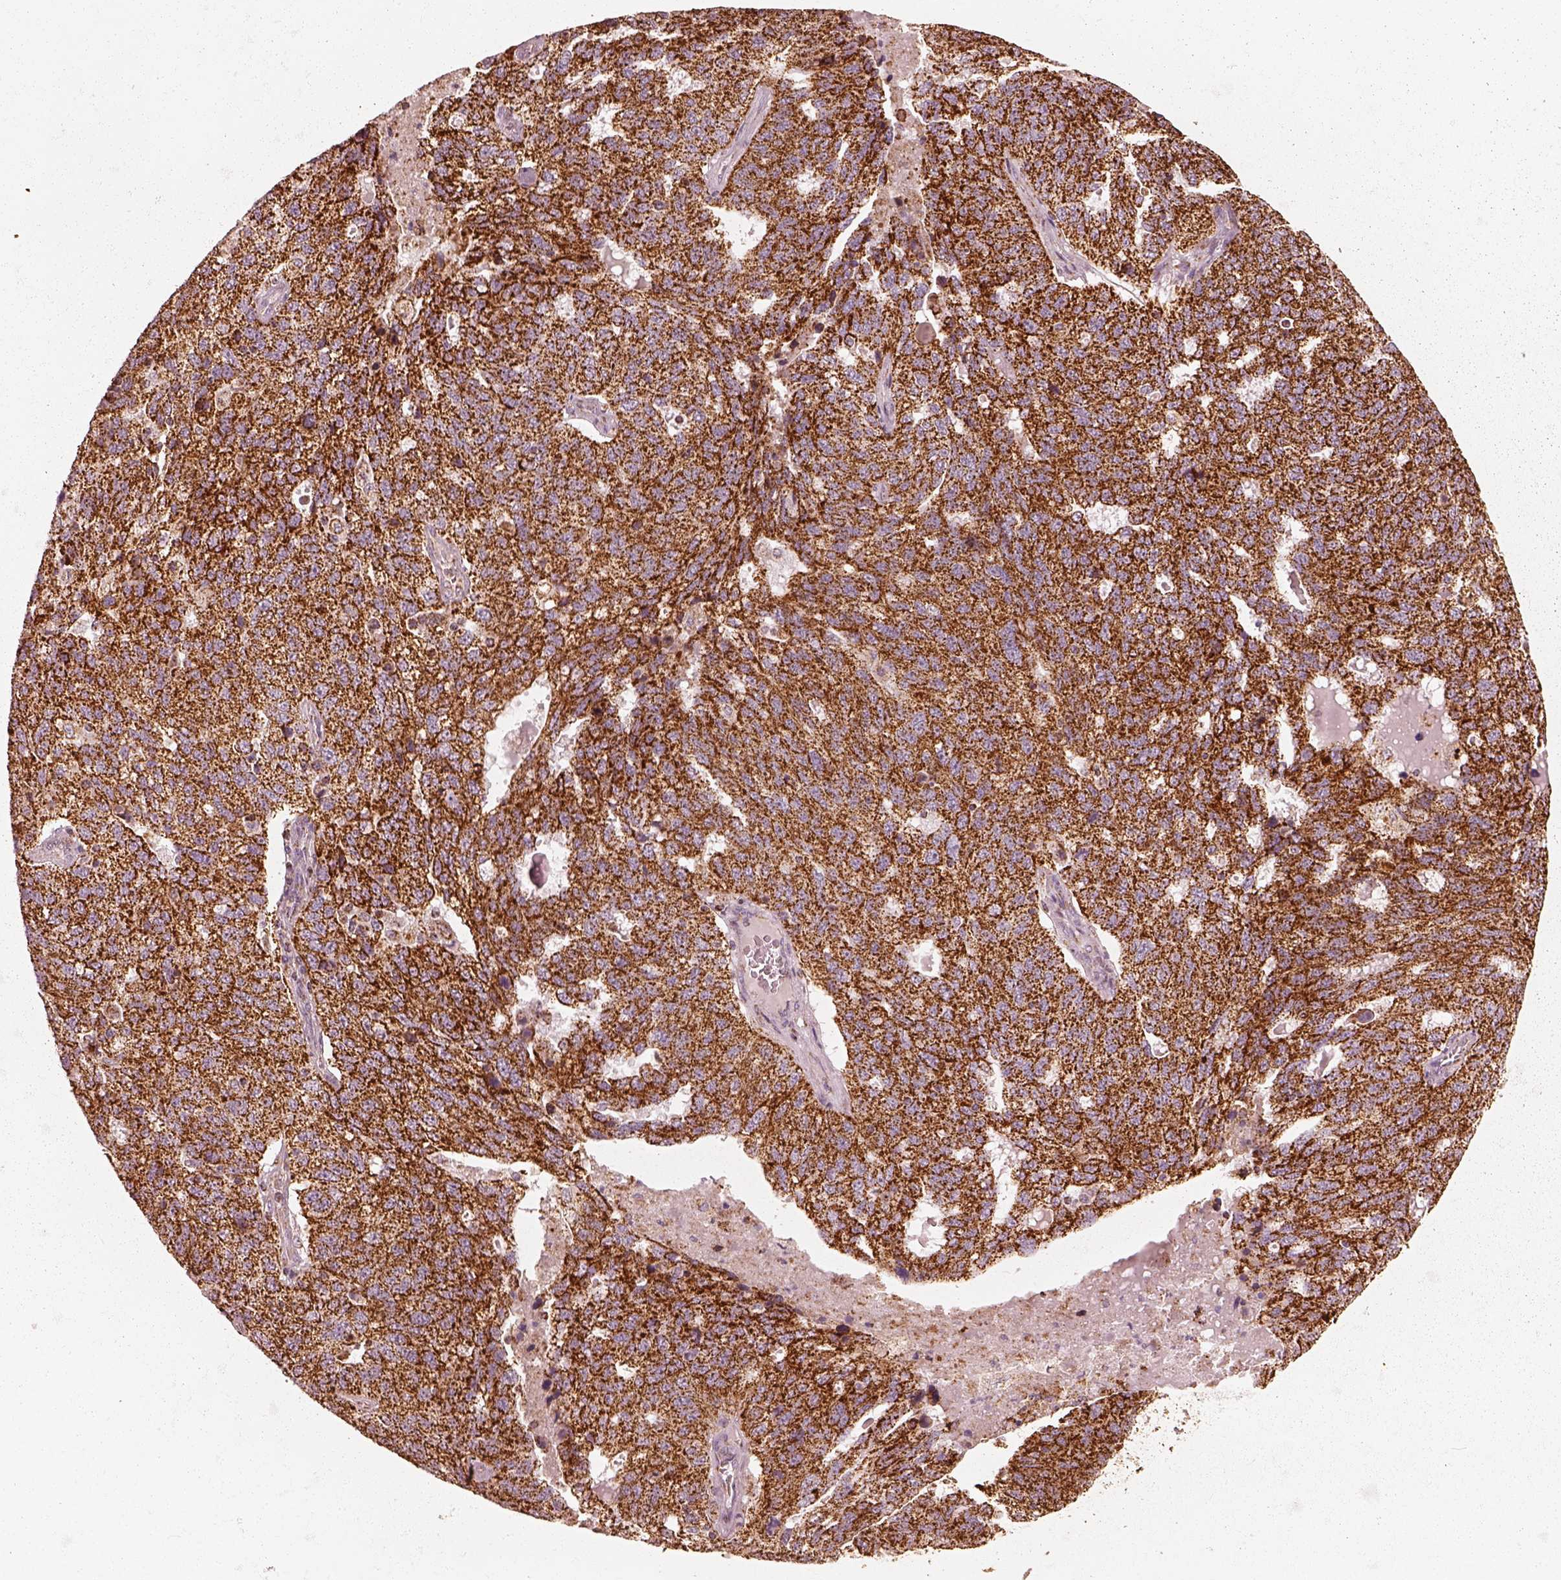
{"staining": {"intensity": "strong", "quantity": ">75%", "location": "cytoplasmic/membranous"}, "tissue": "ovarian cancer", "cell_type": "Tumor cells", "image_type": "cancer", "snomed": [{"axis": "morphology", "description": "Cystadenocarcinoma, serous, NOS"}, {"axis": "topography", "description": "Ovary"}], "caption": "IHC histopathology image of neoplastic tissue: ovarian cancer (serous cystadenocarcinoma) stained using immunohistochemistry (IHC) displays high levels of strong protein expression localized specifically in the cytoplasmic/membranous of tumor cells, appearing as a cytoplasmic/membranous brown color.", "gene": "ENTPD6", "patient": {"sex": "female", "age": 71}}